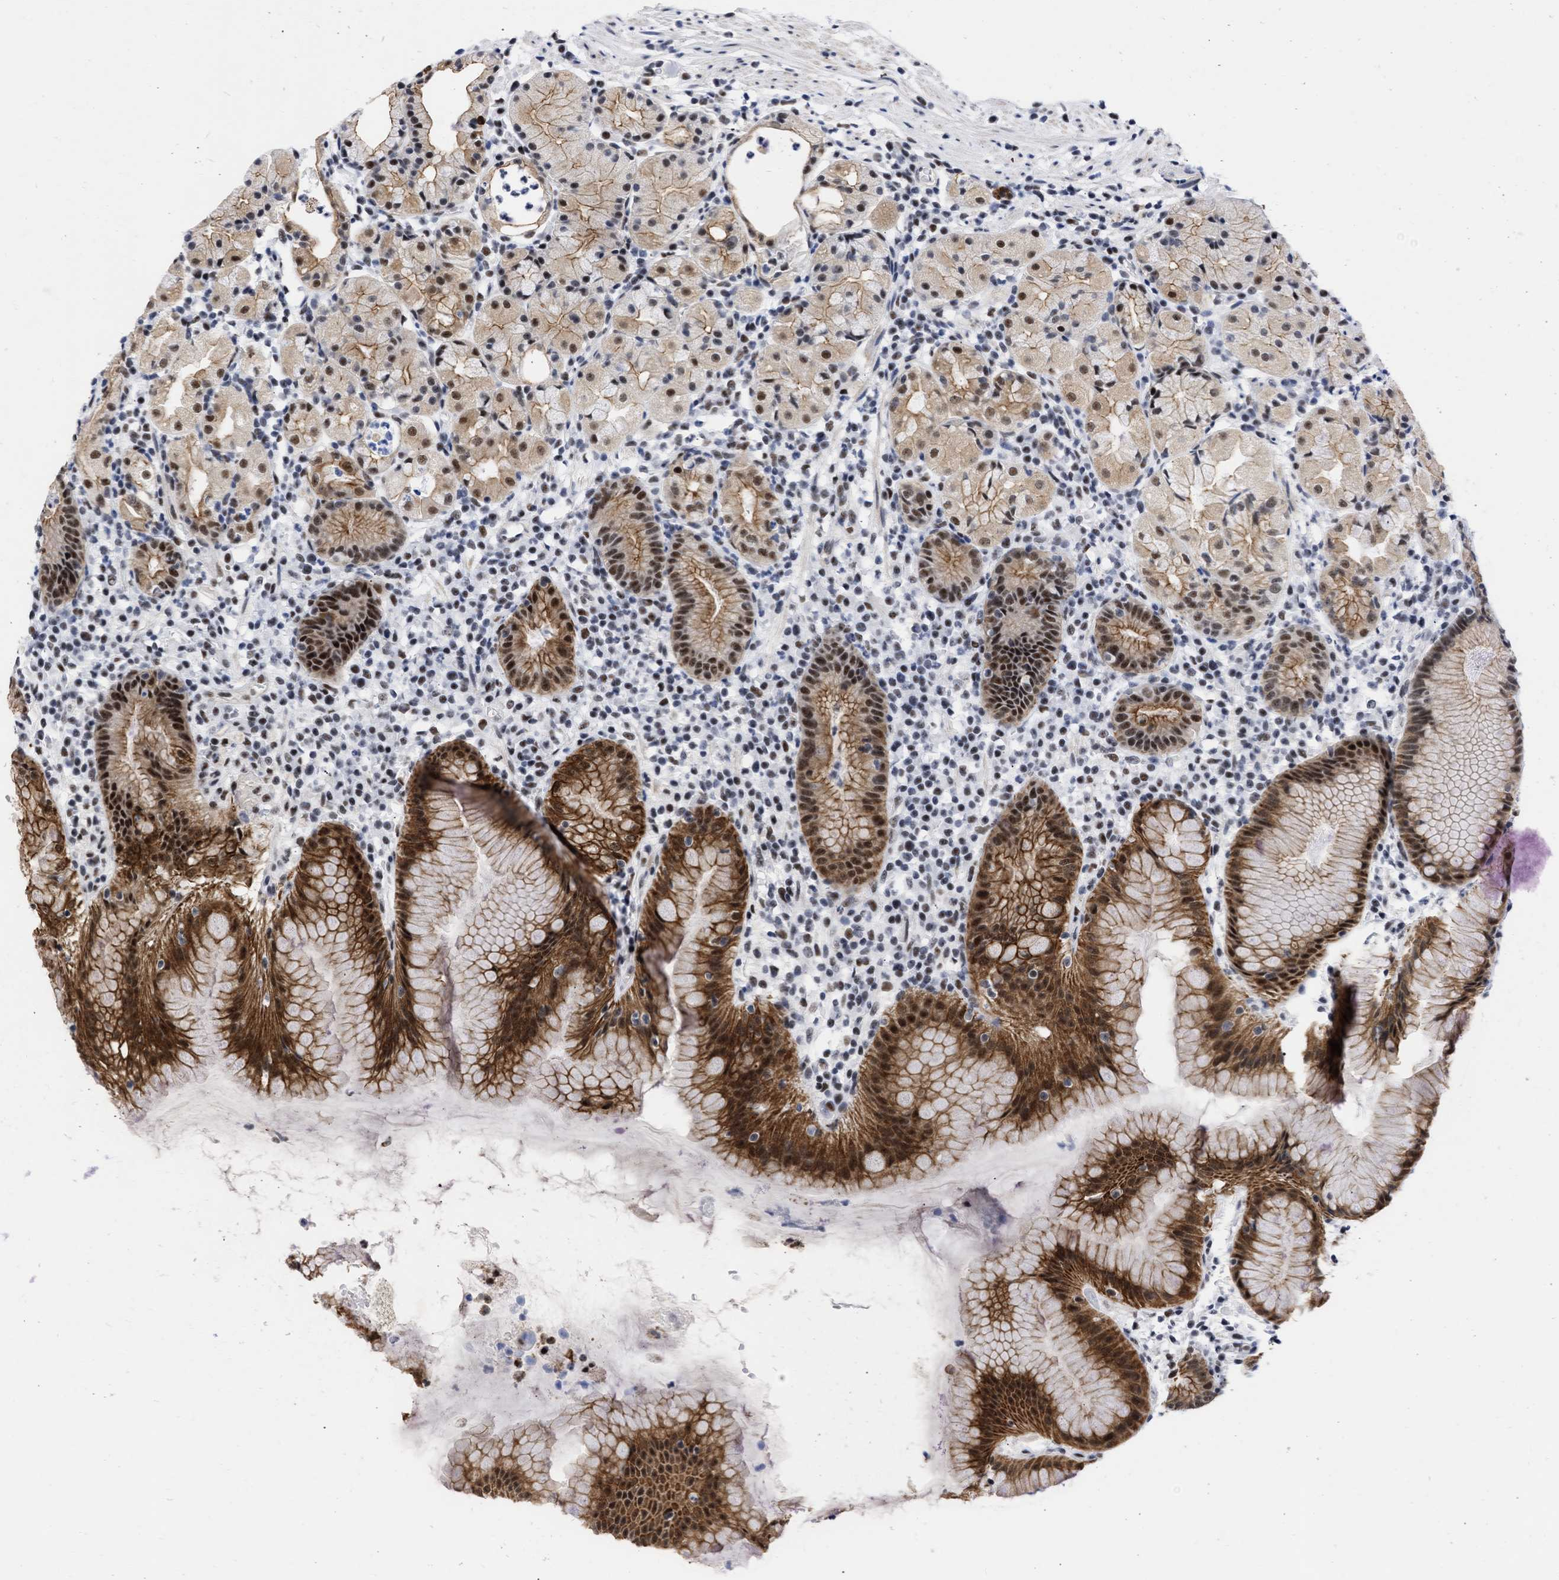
{"staining": {"intensity": "strong", "quantity": "25%-75%", "location": "cytoplasmic/membranous,nuclear"}, "tissue": "stomach", "cell_type": "Glandular cells", "image_type": "normal", "snomed": [{"axis": "morphology", "description": "Normal tissue, NOS"}, {"axis": "topography", "description": "Stomach"}, {"axis": "topography", "description": "Stomach, lower"}], "caption": "The micrograph reveals immunohistochemical staining of normal stomach. There is strong cytoplasmic/membranous,nuclear expression is present in about 25%-75% of glandular cells.", "gene": "DDX41", "patient": {"sex": "female", "age": 75}}